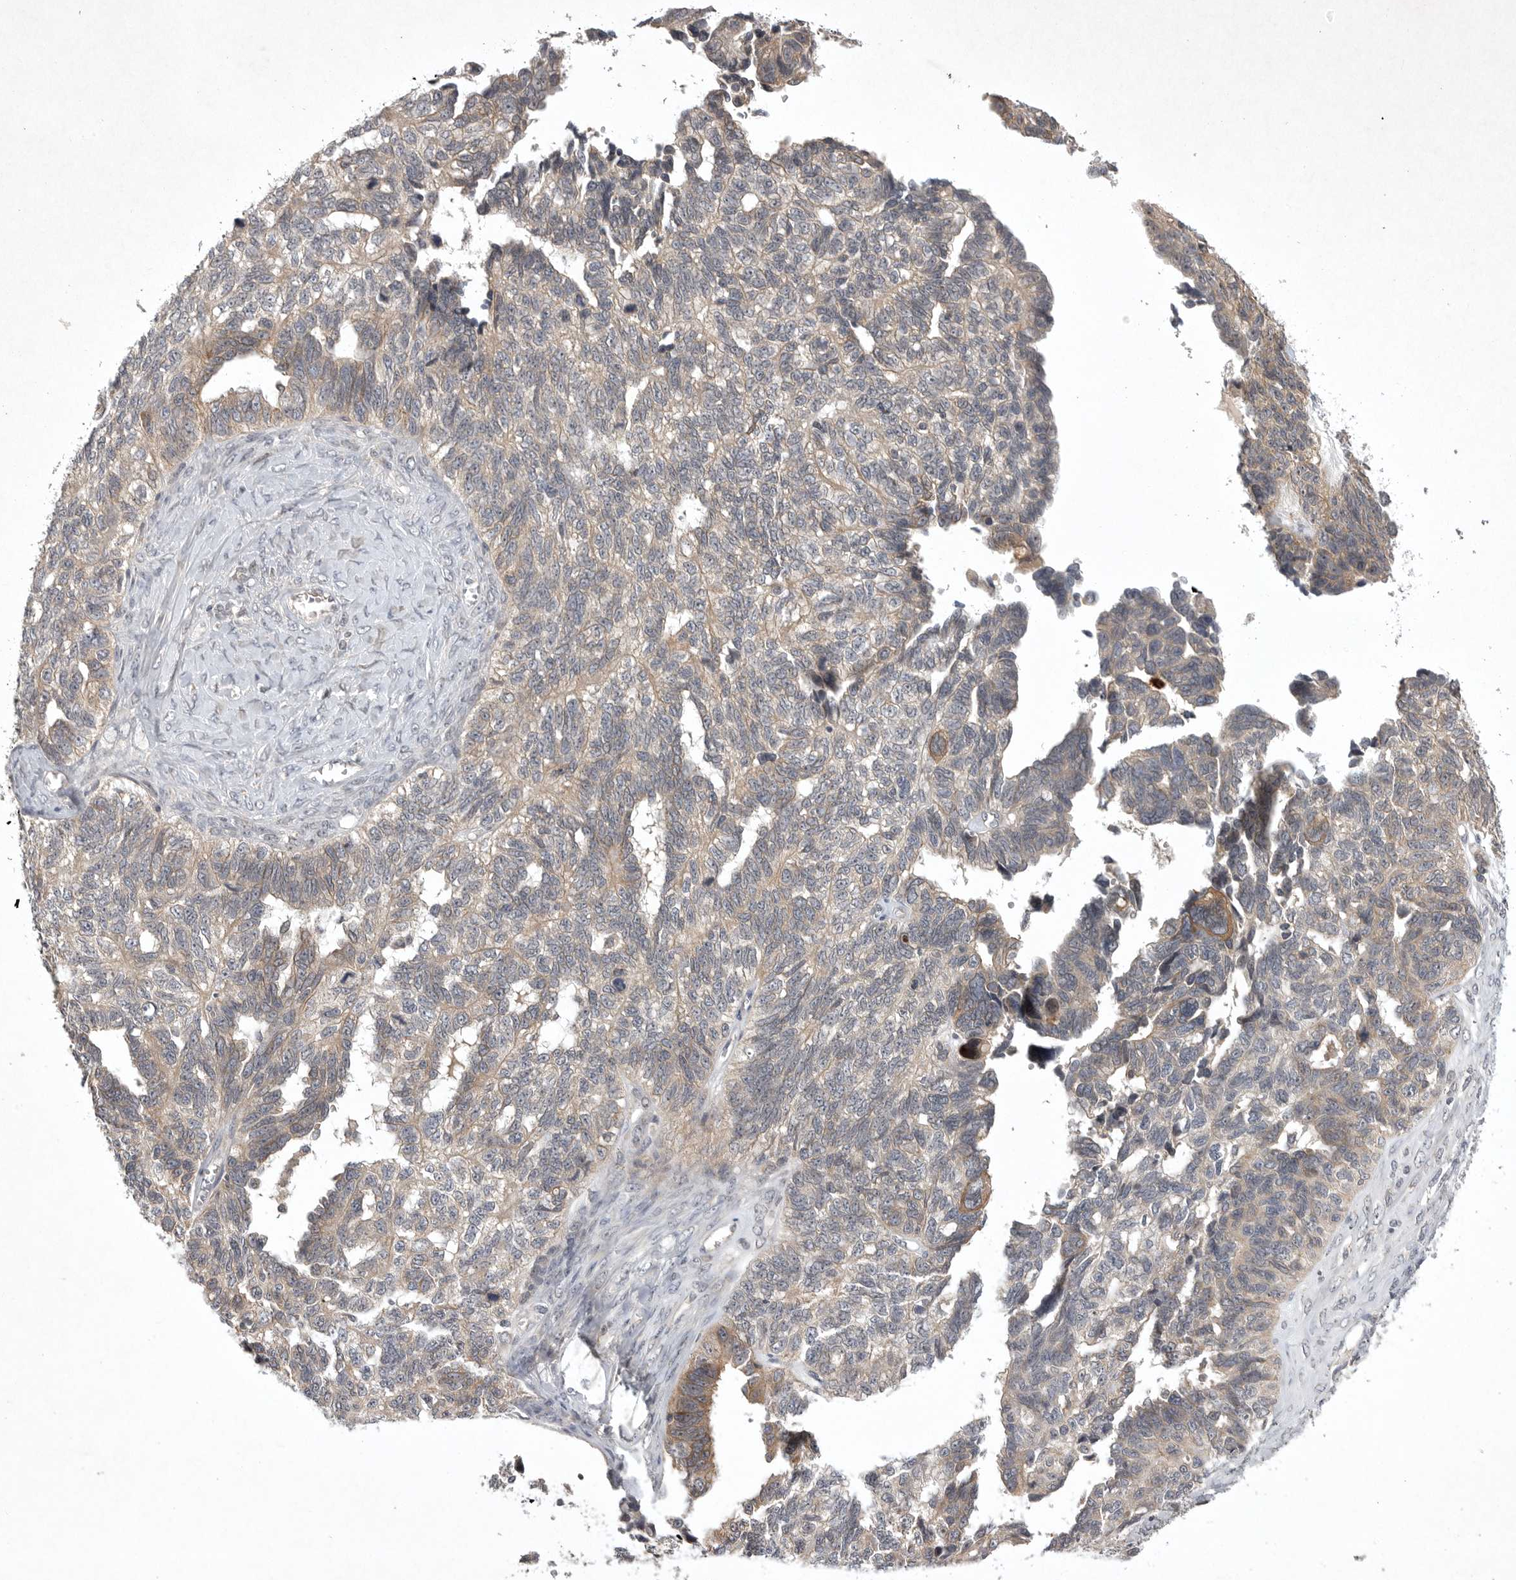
{"staining": {"intensity": "weak", "quantity": "<25%", "location": "cytoplasmic/membranous"}, "tissue": "ovarian cancer", "cell_type": "Tumor cells", "image_type": "cancer", "snomed": [{"axis": "morphology", "description": "Cystadenocarcinoma, serous, NOS"}, {"axis": "topography", "description": "Ovary"}], "caption": "The immunohistochemistry (IHC) image has no significant expression in tumor cells of ovarian serous cystadenocarcinoma tissue. (DAB IHC with hematoxylin counter stain).", "gene": "UBE3D", "patient": {"sex": "female", "age": 79}}